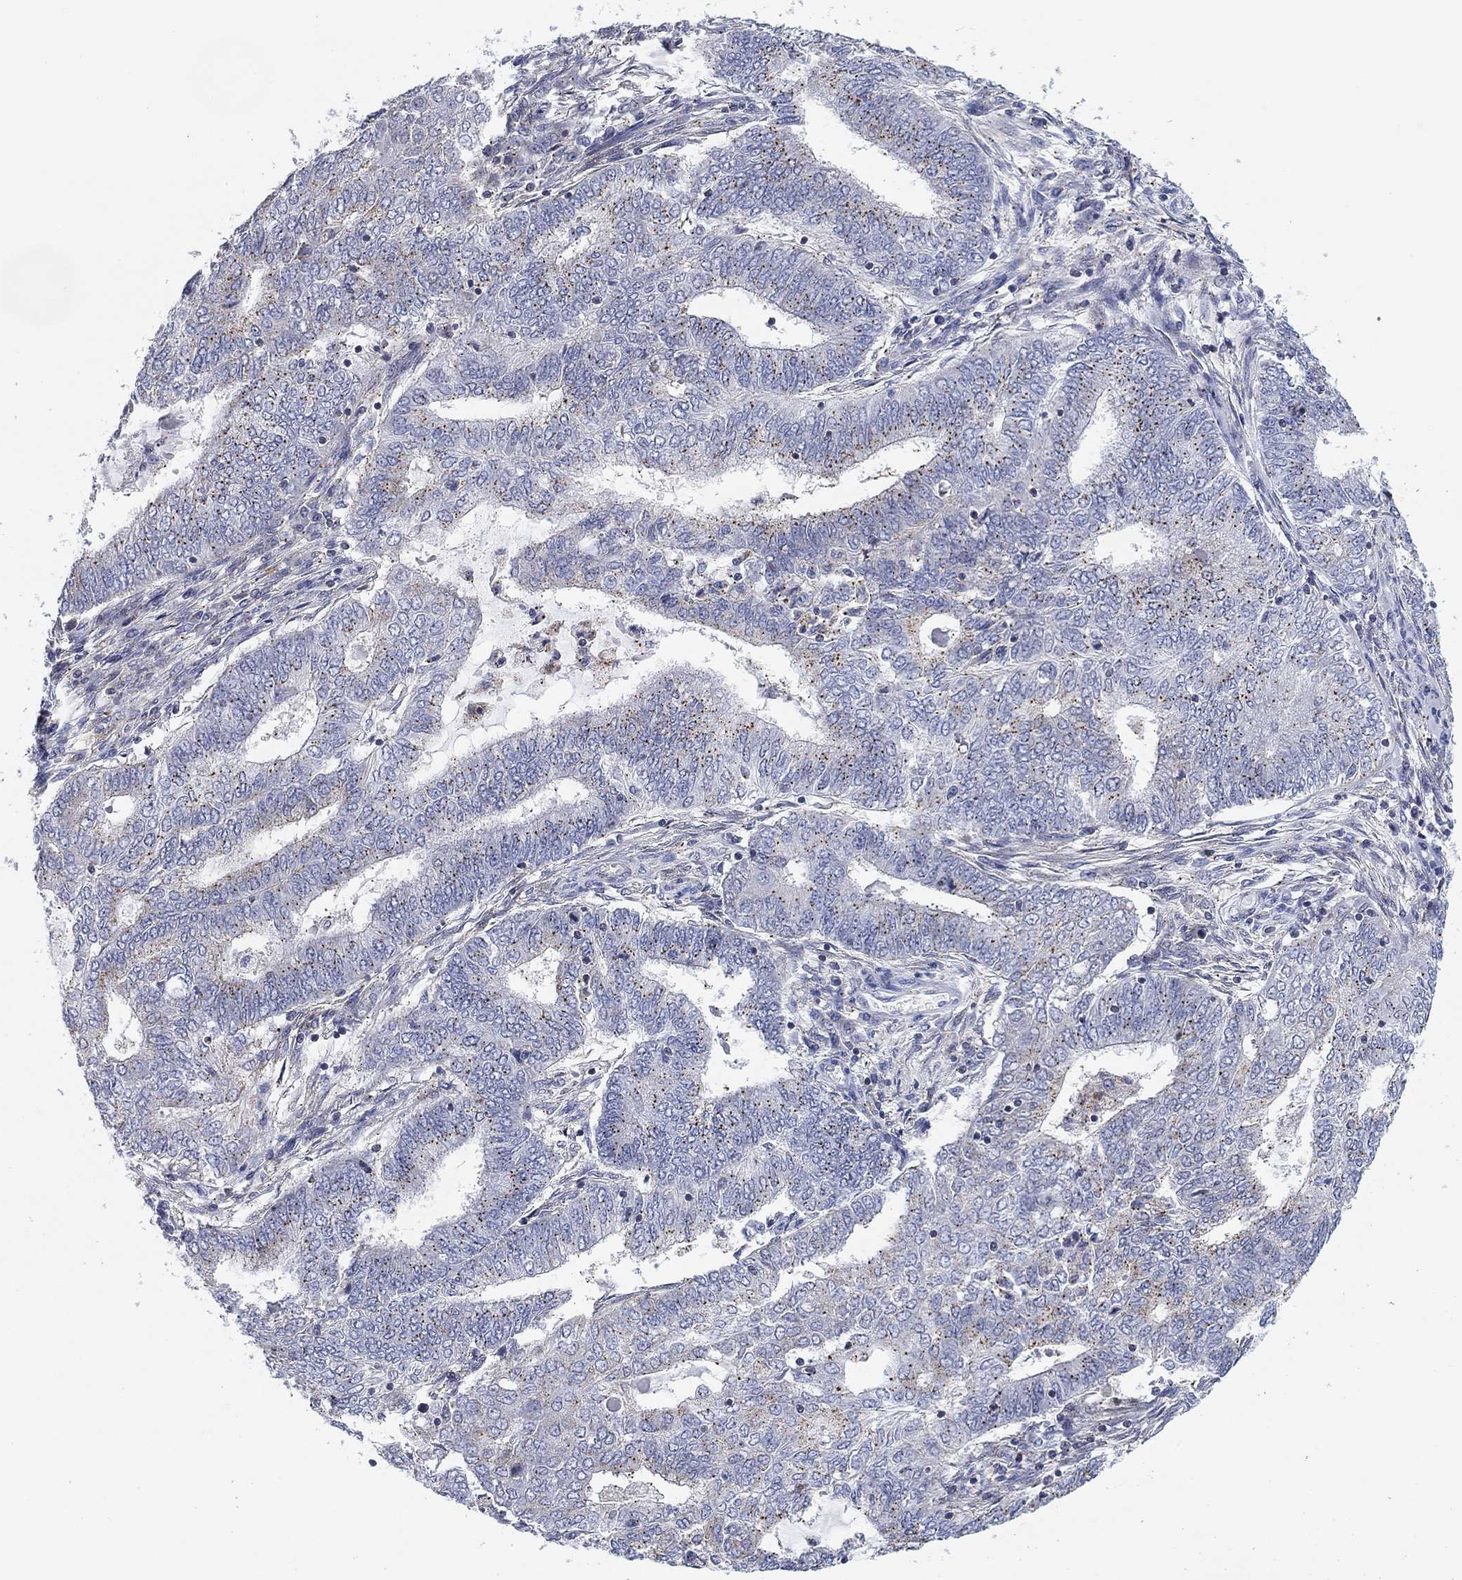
{"staining": {"intensity": "negative", "quantity": "none", "location": "none"}, "tissue": "endometrial cancer", "cell_type": "Tumor cells", "image_type": "cancer", "snomed": [{"axis": "morphology", "description": "Adenocarcinoma, NOS"}, {"axis": "topography", "description": "Endometrium"}], "caption": "Image shows no protein expression in tumor cells of endometrial cancer tissue.", "gene": "NACAD", "patient": {"sex": "female", "age": 62}}